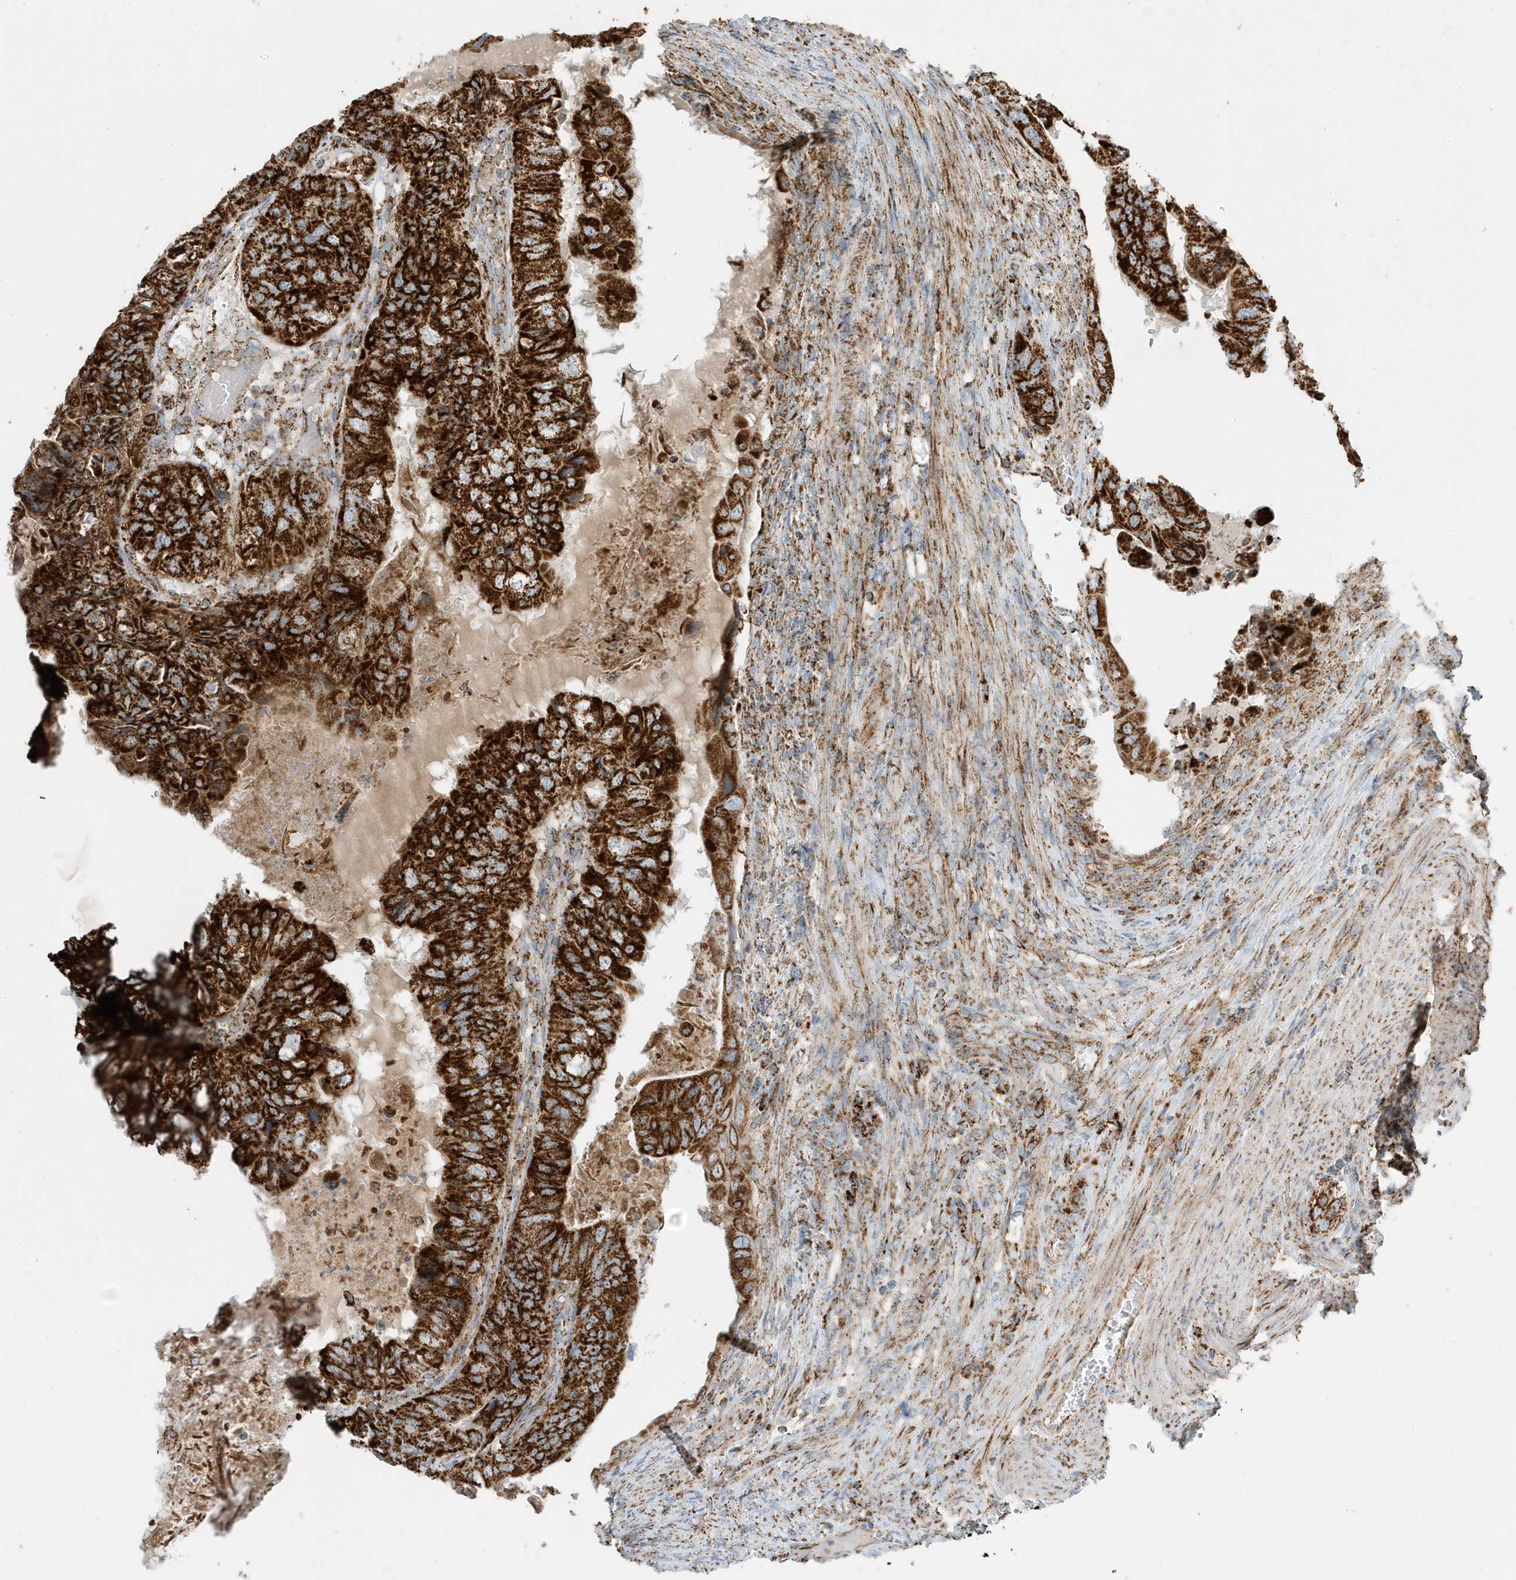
{"staining": {"intensity": "strong", "quantity": ">75%", "location": "cytoplasmic/membranous"}, "tissue": "colorectal cancer", "cell_type": "Tumor cells", "image_type": "cancer", "snomed": [{"axis": "morphology", "description": "Adenocarcinoma, NOS"}, {"axis": "topography", "description": "Rectum"}], "caption": "A brown stain labels strong cytoplasmic/membranous expression of a protein in human colorectal cancer (adenocarcinoma) tumor cells.", "gene": "ATP5ME", "patient": {"sex": "male", "age": 63}}